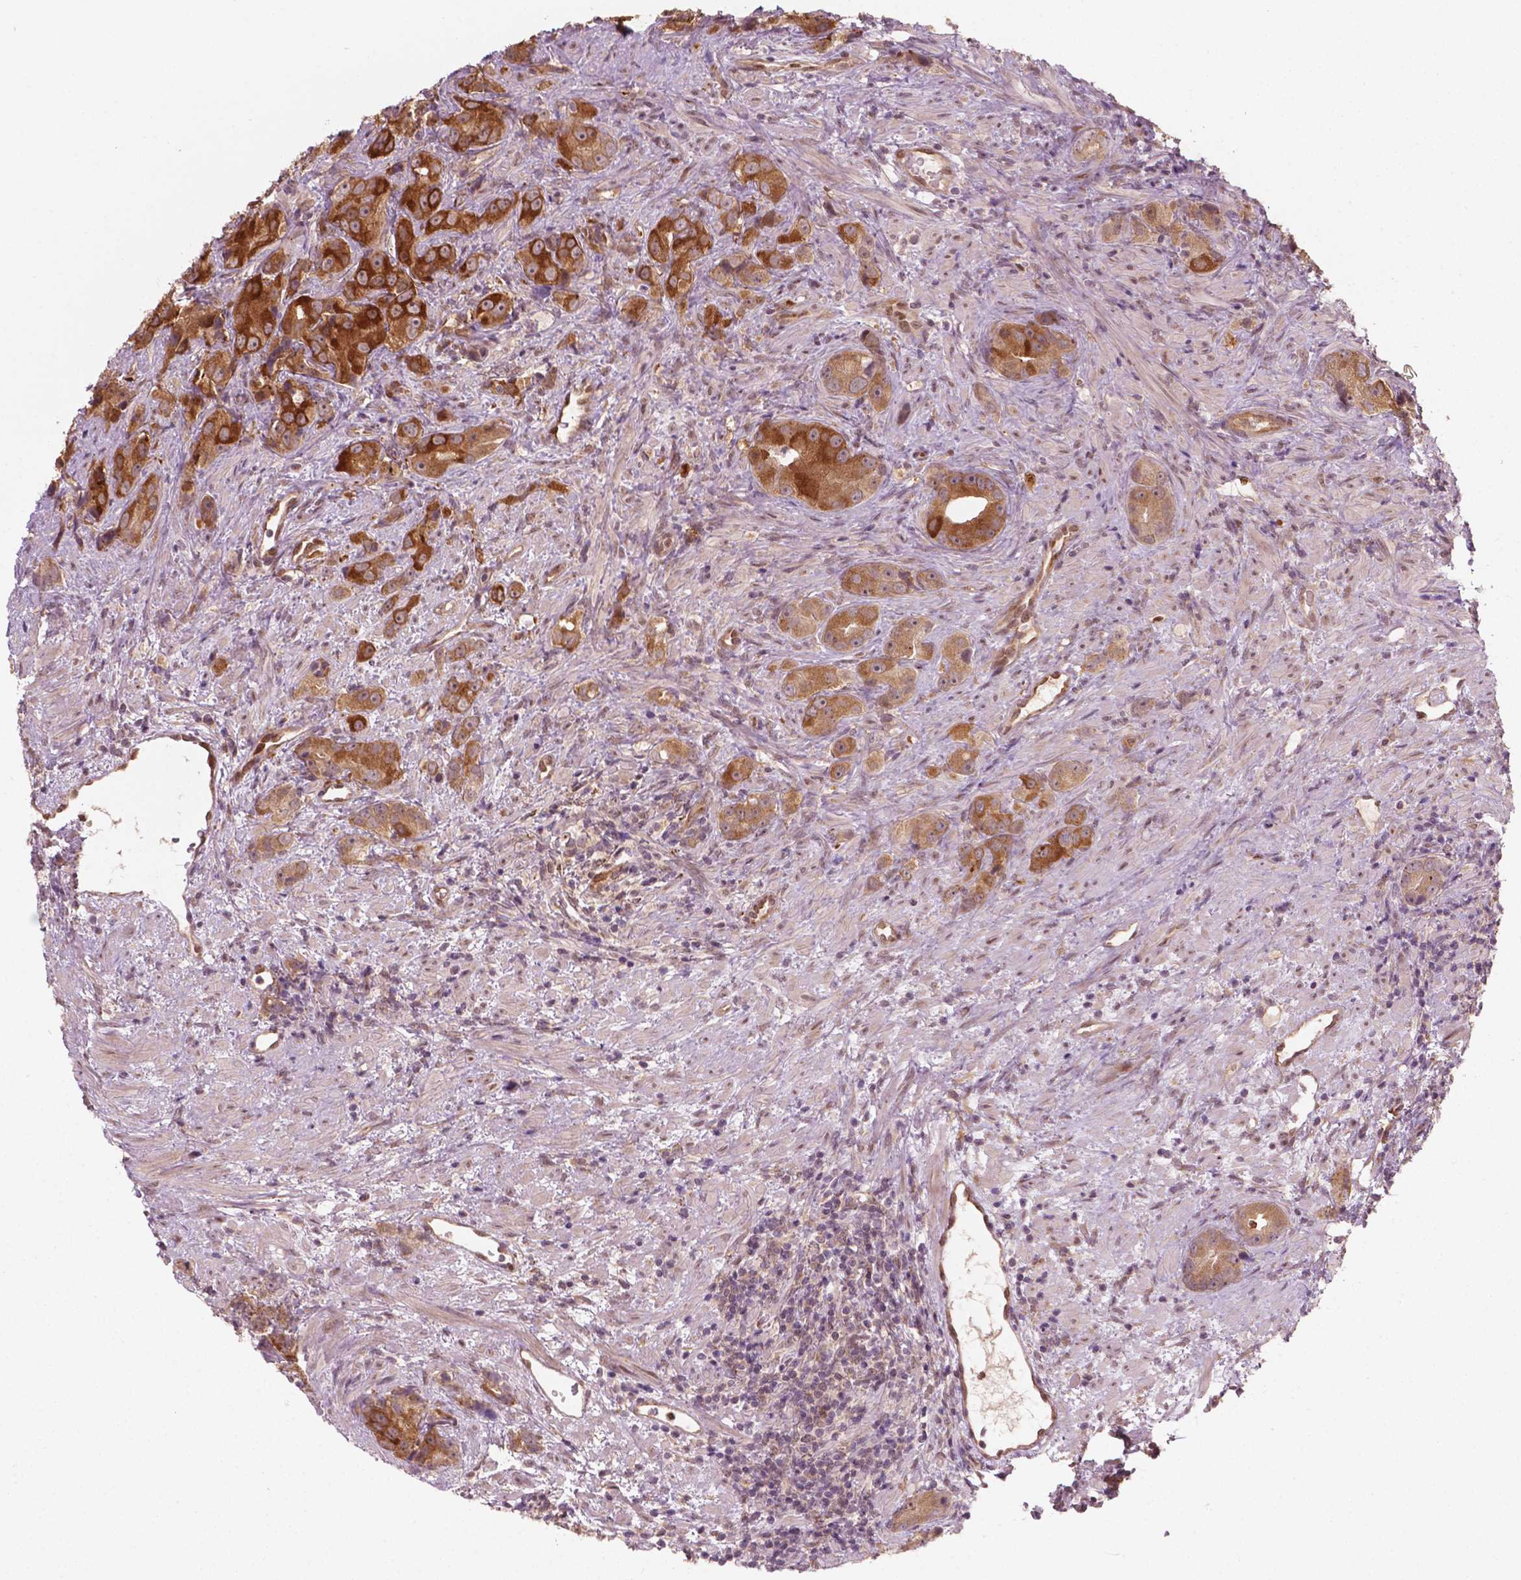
{"staining": {"intensity": "moderate", "quantity": ">75%", "location": "cytoplasmic/membranous"}, "tissue": "prostate cancer", "cell_type": "Tumor cells", "image_type": "cancer", "snomed": [{"axis": "morphology", "description": "Adenocarcinoma, High grade"}, {"axis": "topography", "description": "Prostate"}], "caption": "Prostate adenocarcinoma (high-grade) stained with a brown dye displays moderate cytoplasmic/membranous positive staining in approximately >75% of tumor cells.", "gene": "NFAT5", "patient": {"sex": "male", "age": 90}}